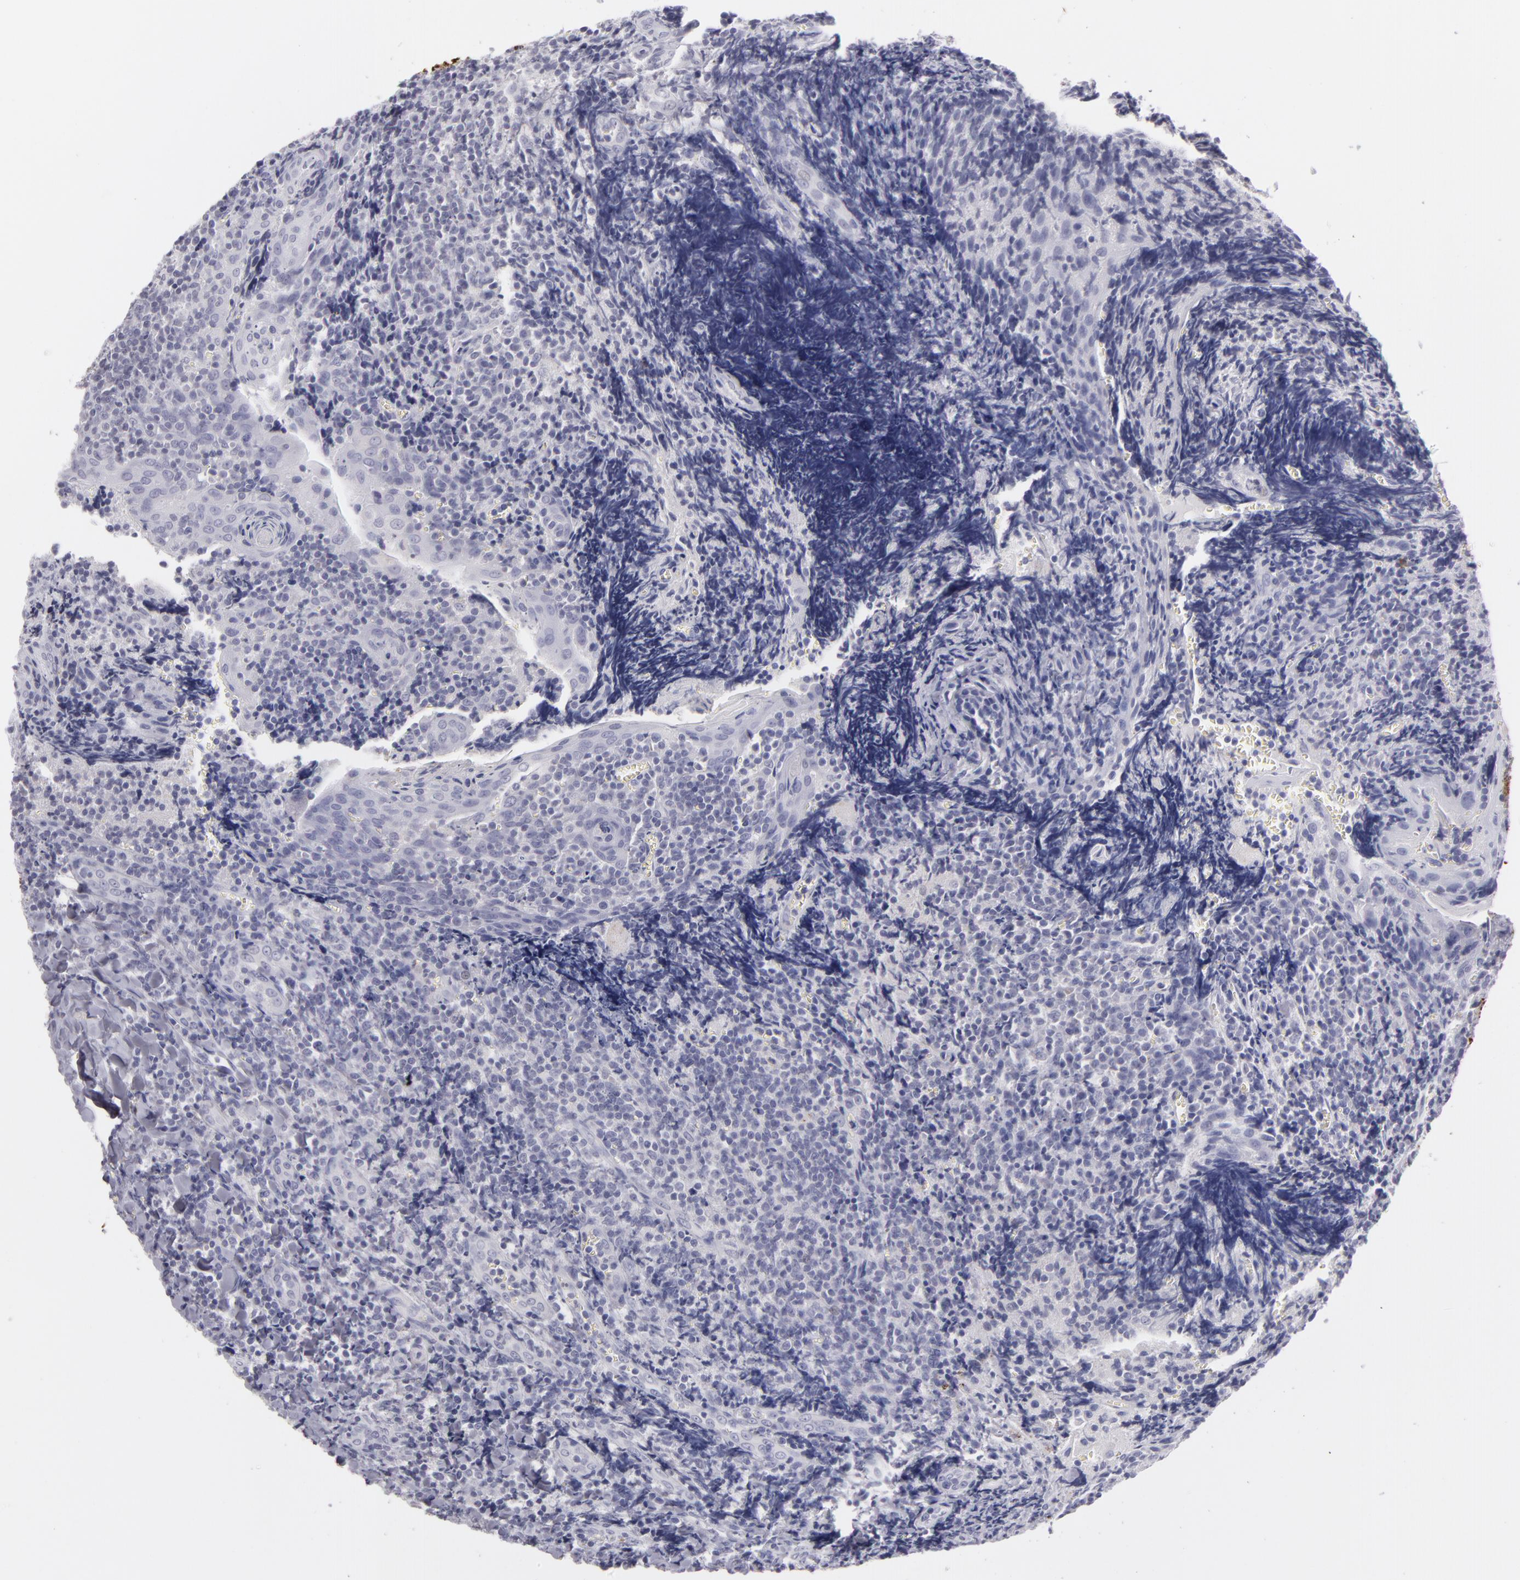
{"staining": {"intensity": "negative", "quantity": "none", "location": "none"}, "tissue": "tonsil", "cell_type": "Germinal center cells", "image_type": "normal", "snomed": [{"axis": "morphology", "description": "Normal tissue, NOS"}, {"axis": "topography", "description": "Tonsil"}], "caption": "A histopathology image of human tonsil is negative for staining in germinal center cells. Nuclei are stained in blue.", "gene": "TNNC1", "patient": {"sex": "male", "age": 20}}